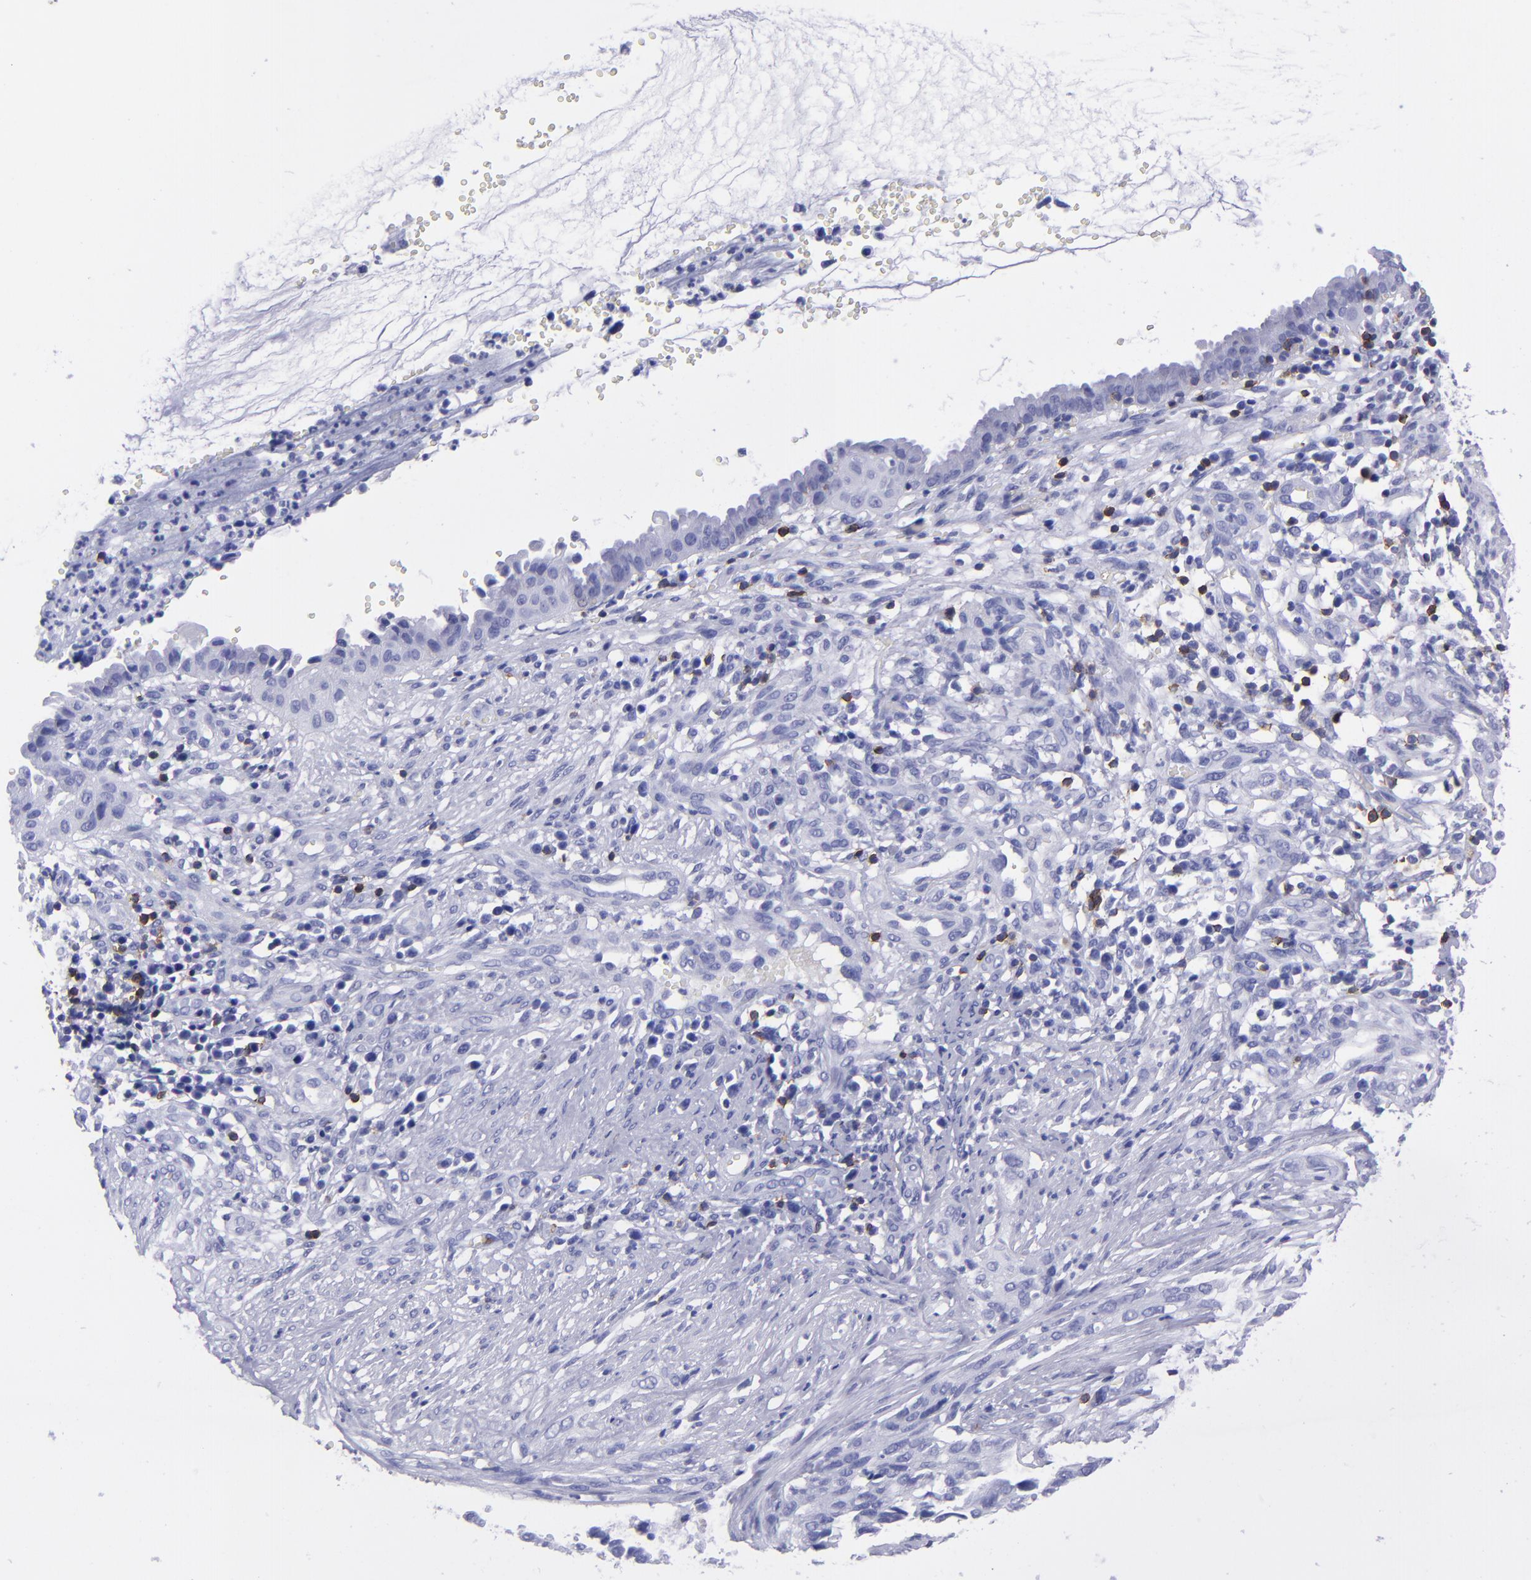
{"staining": {"intensity": "negative", "quantity": "none", "location": "none"}, "tissue": "cervical cancer", "cell_type": "Tumor cells", "image_type": "cancer", "snomed": [{"axis": "morphology", "description": "Normal tissue, NOS"}, {"axis": "morphology", "description": "Squamous cell carcinoma, NOS"}, {"axis": "topography", "description": "Cervix"}], "caption": "DAB immunohistochemical staining of cervical cancer demonstrates no significant positivity in tumor cells.", "gene": "CD6", "patient": {"sex": "female", "age": 45}}